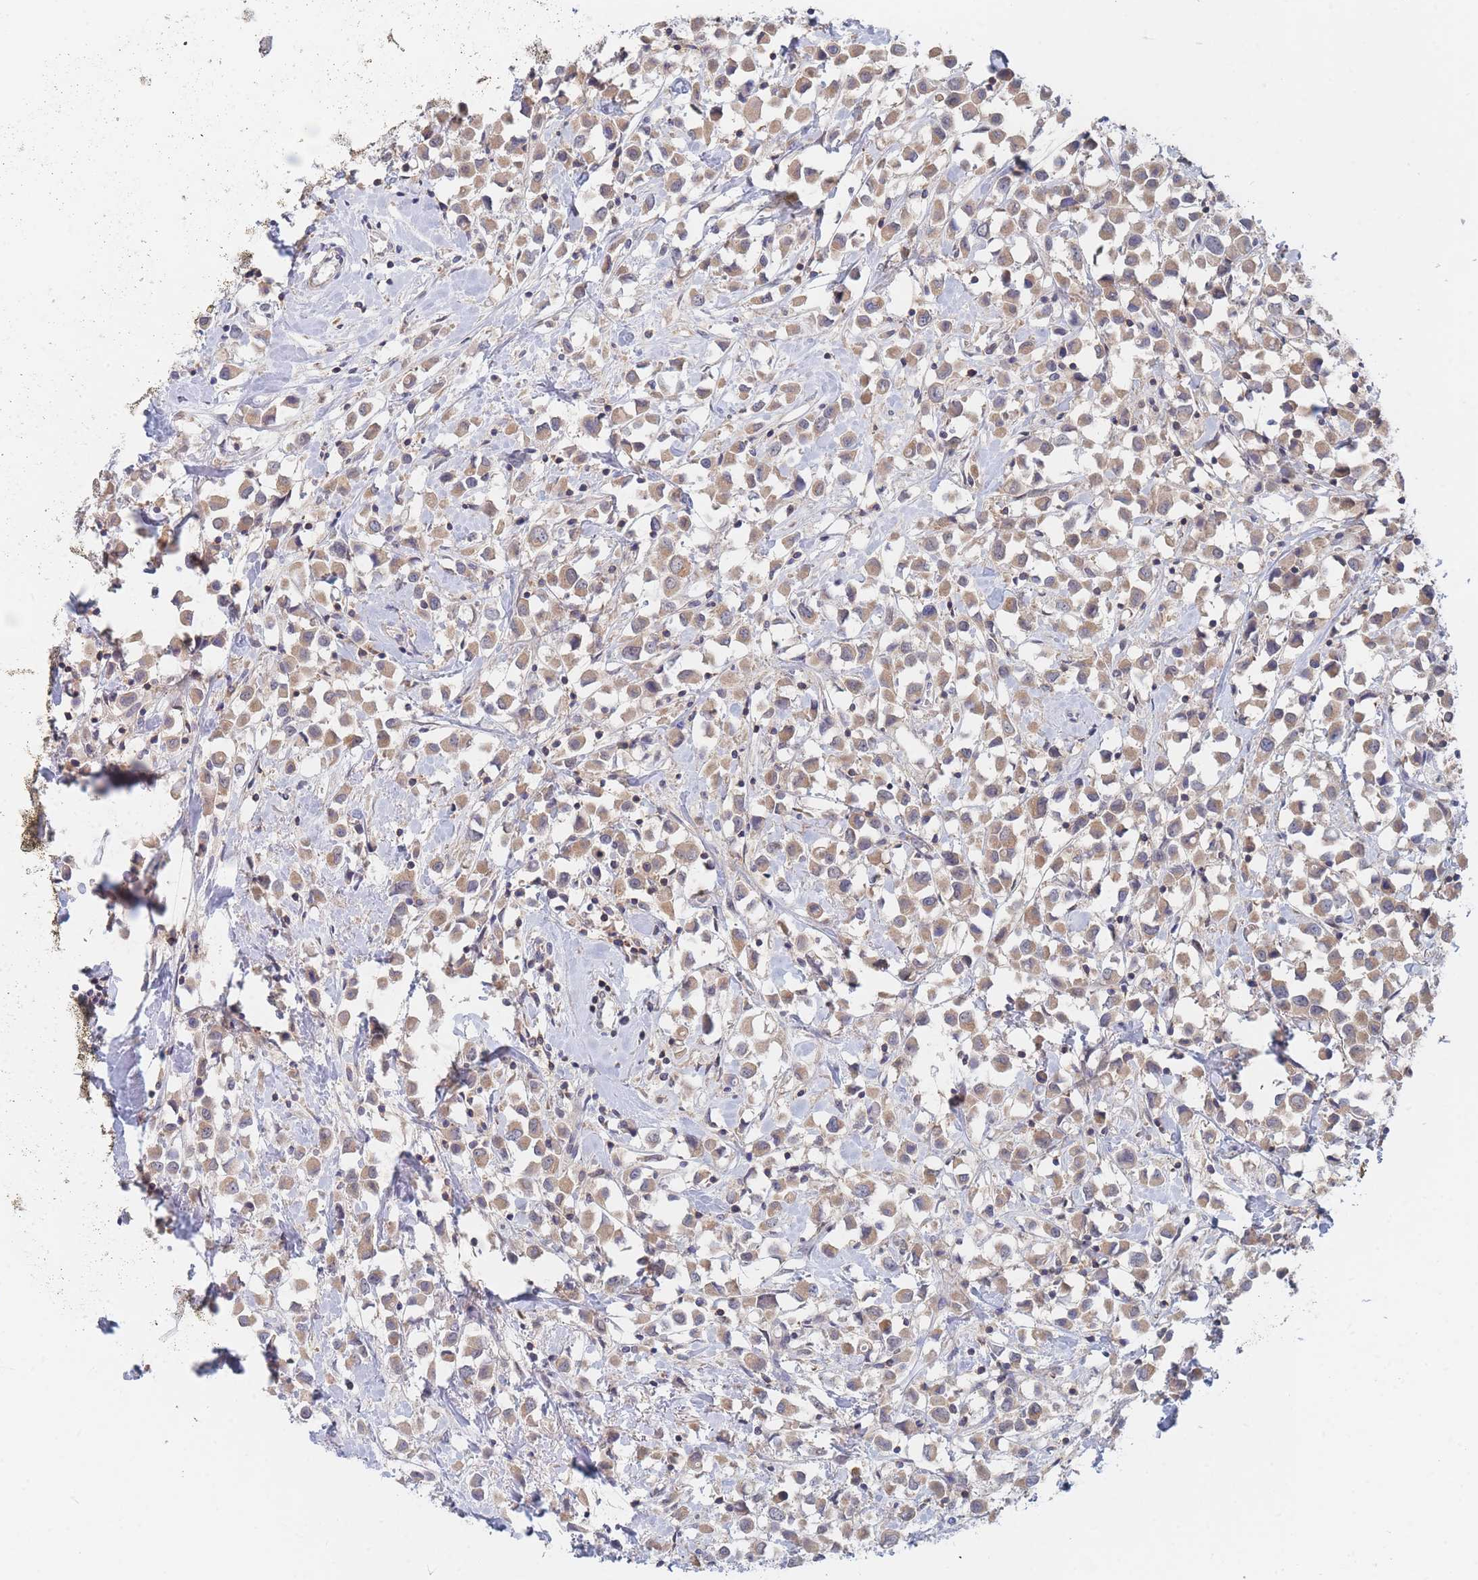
{"staining": {"intensity": "moderate", "quantity": ">75%", "location": "cytoplasmic/membranous"}, "tissue": "breast cancer", "cell_type": "Tumor cells", "image_type": "cancer", "snomed": [{"axis": "morphology", "description": "Duct carcinoma"}, {"axis": "topography", "description": "Breast"}], "caption": "Infiltrating ductal carcinoma (breast) stained with IHC demonstrates moderate cytoplasmic/membranous expression in approximately >75% of tumor cells.", "gene": "PPP6C", "patient": {"sex": "female", "age": 61}}